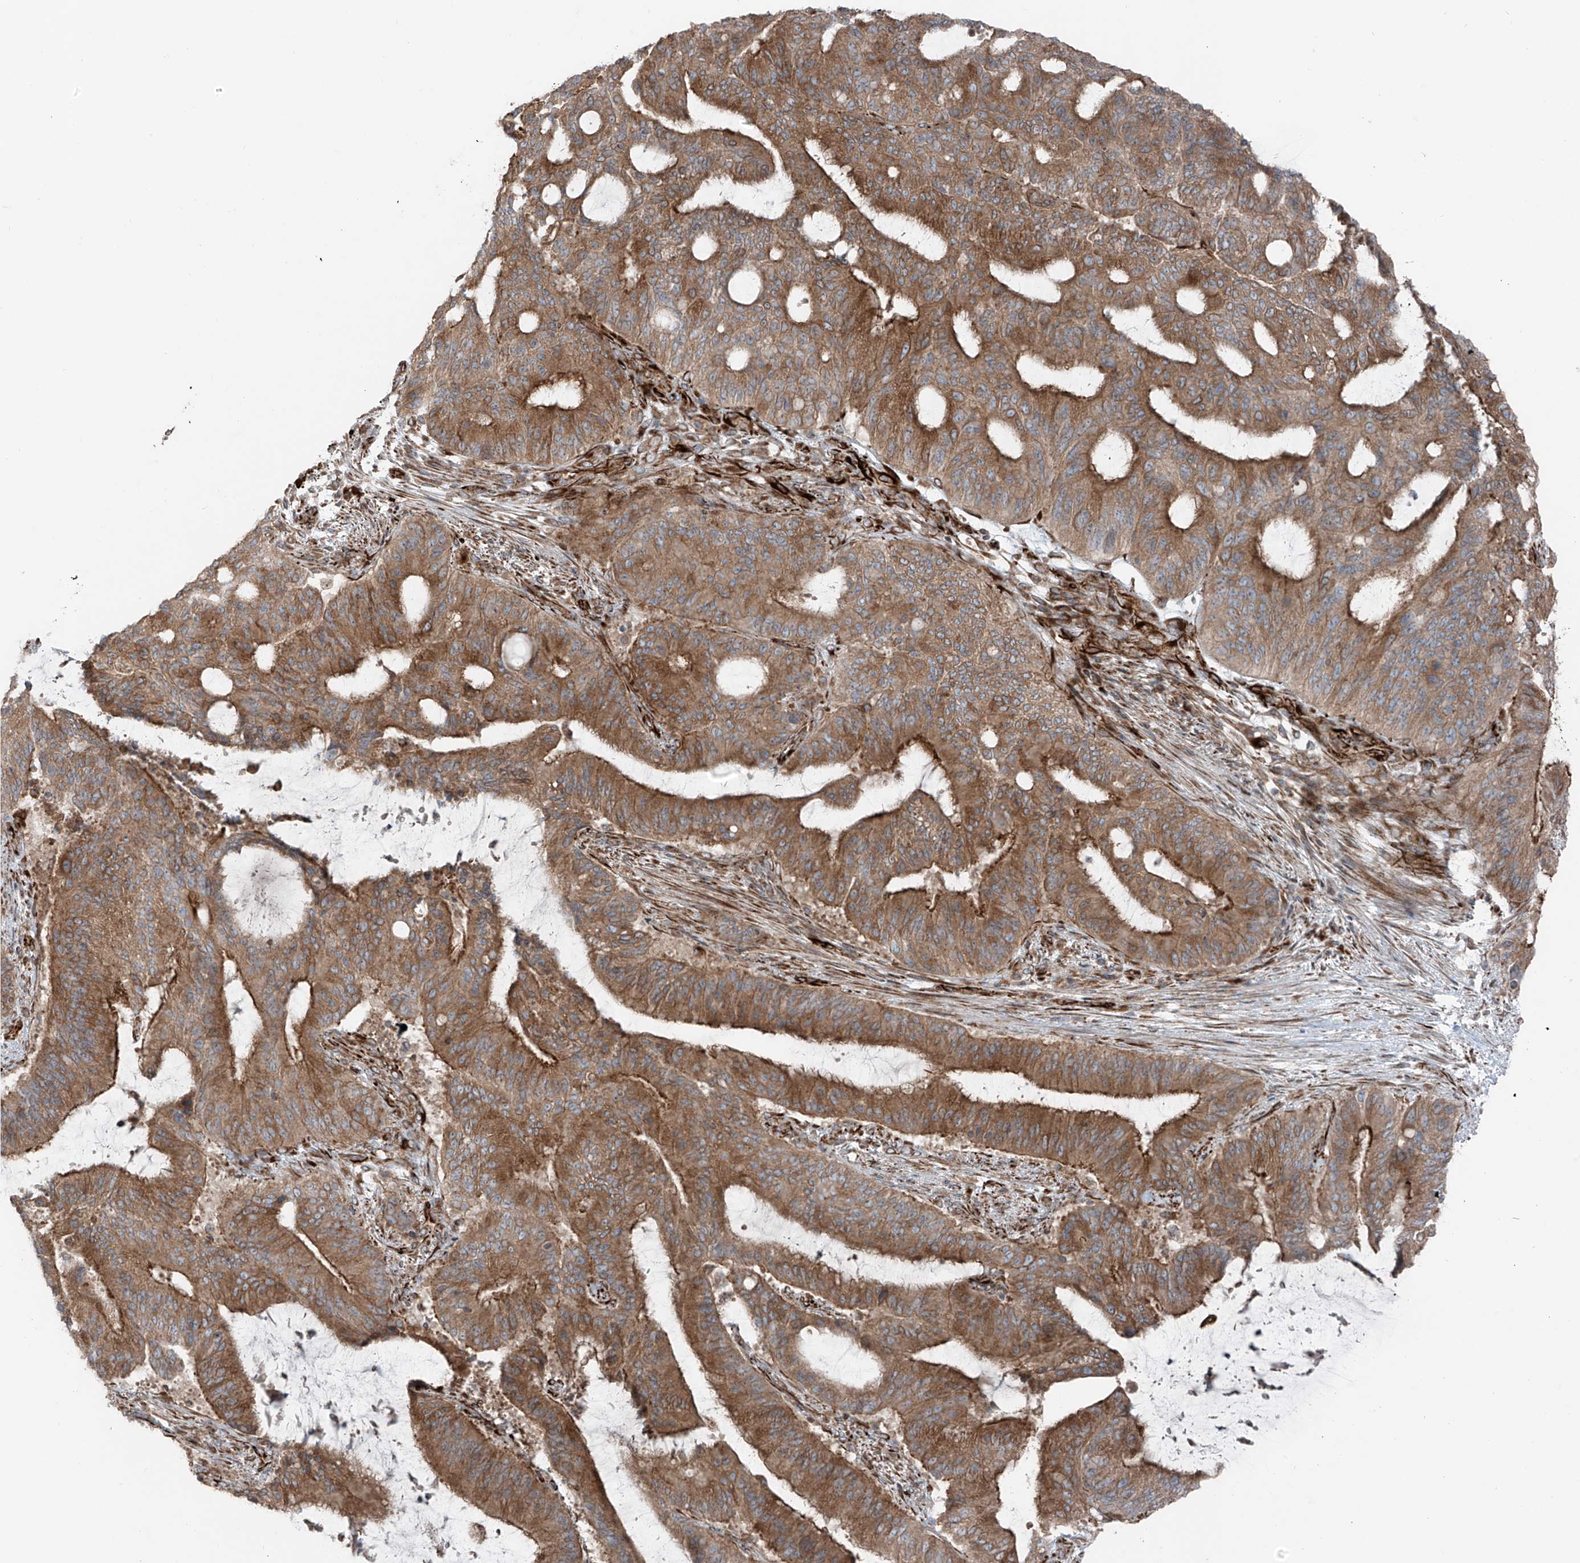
{"staining": {"intensity": "moderate", "quantity": ">75%", "location": "cytoplasmic/membranous"}, "tissue": "liver cancer", "cell_type": "Tumor cells", "image_type": "cancer", "snomed": [{"axis": "morphology", "description": "Normal tissue, NOS"}, {"axis": "morphology", "description": "Cholangiocarcinoma"}, {"axis": "topography", "description": "Liver"}, {"axis": "topography", "description": "Peripheral nerve tissue"}], "caption": "This micrograph demonstrates immunohistochemistry (IHC) staining of human liver cholangiocarcinoma, with medium moderate cytoplasmic/membranous expression in about >75% of tumor cells.", "gene": "ERLEC1", "patient": {"sex": "female", "age": 73}}